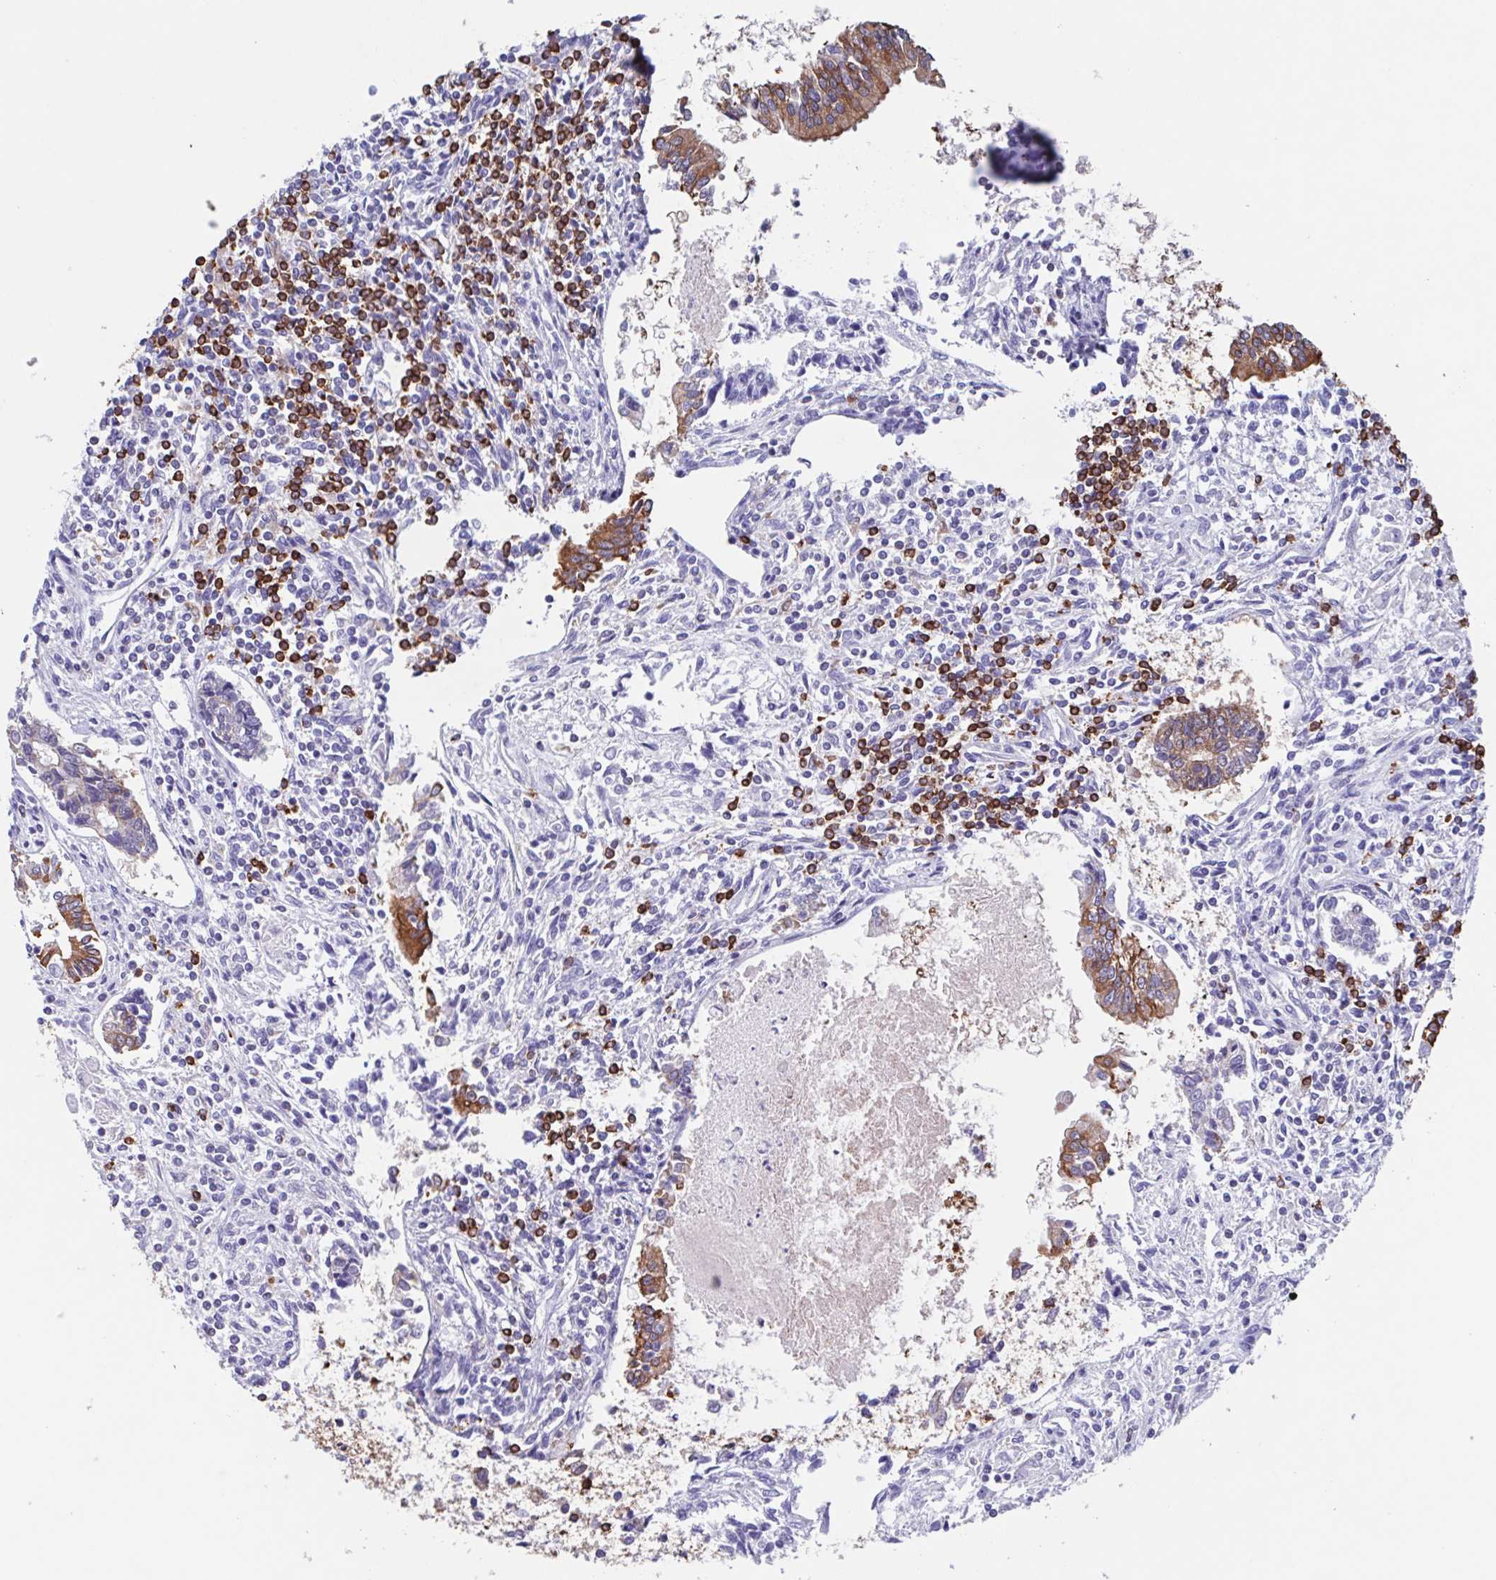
{"staining": {"intensity": "moderate", "quantity": "25%-75%", "location": "cytoplasmic/membranous"}, "tissue": "testis cancer", "cell_type": "Tumor cells", "image_type": "cancer", "snomed": [{"axis": "morphology", "description": "Carcinoma, Embryonal, NOS"}, {"axis": "topography", "description": "Testis"}], "caption": "This histopathology image reveals immunohistochemistry staining of human embryonal carcinoma (testis), with medium moderate cytoplasmic/membranous expression in about 25%-75% of tumor cells.", "gene": "TPD52", "patient": {"sex": "male", "age": 37}}